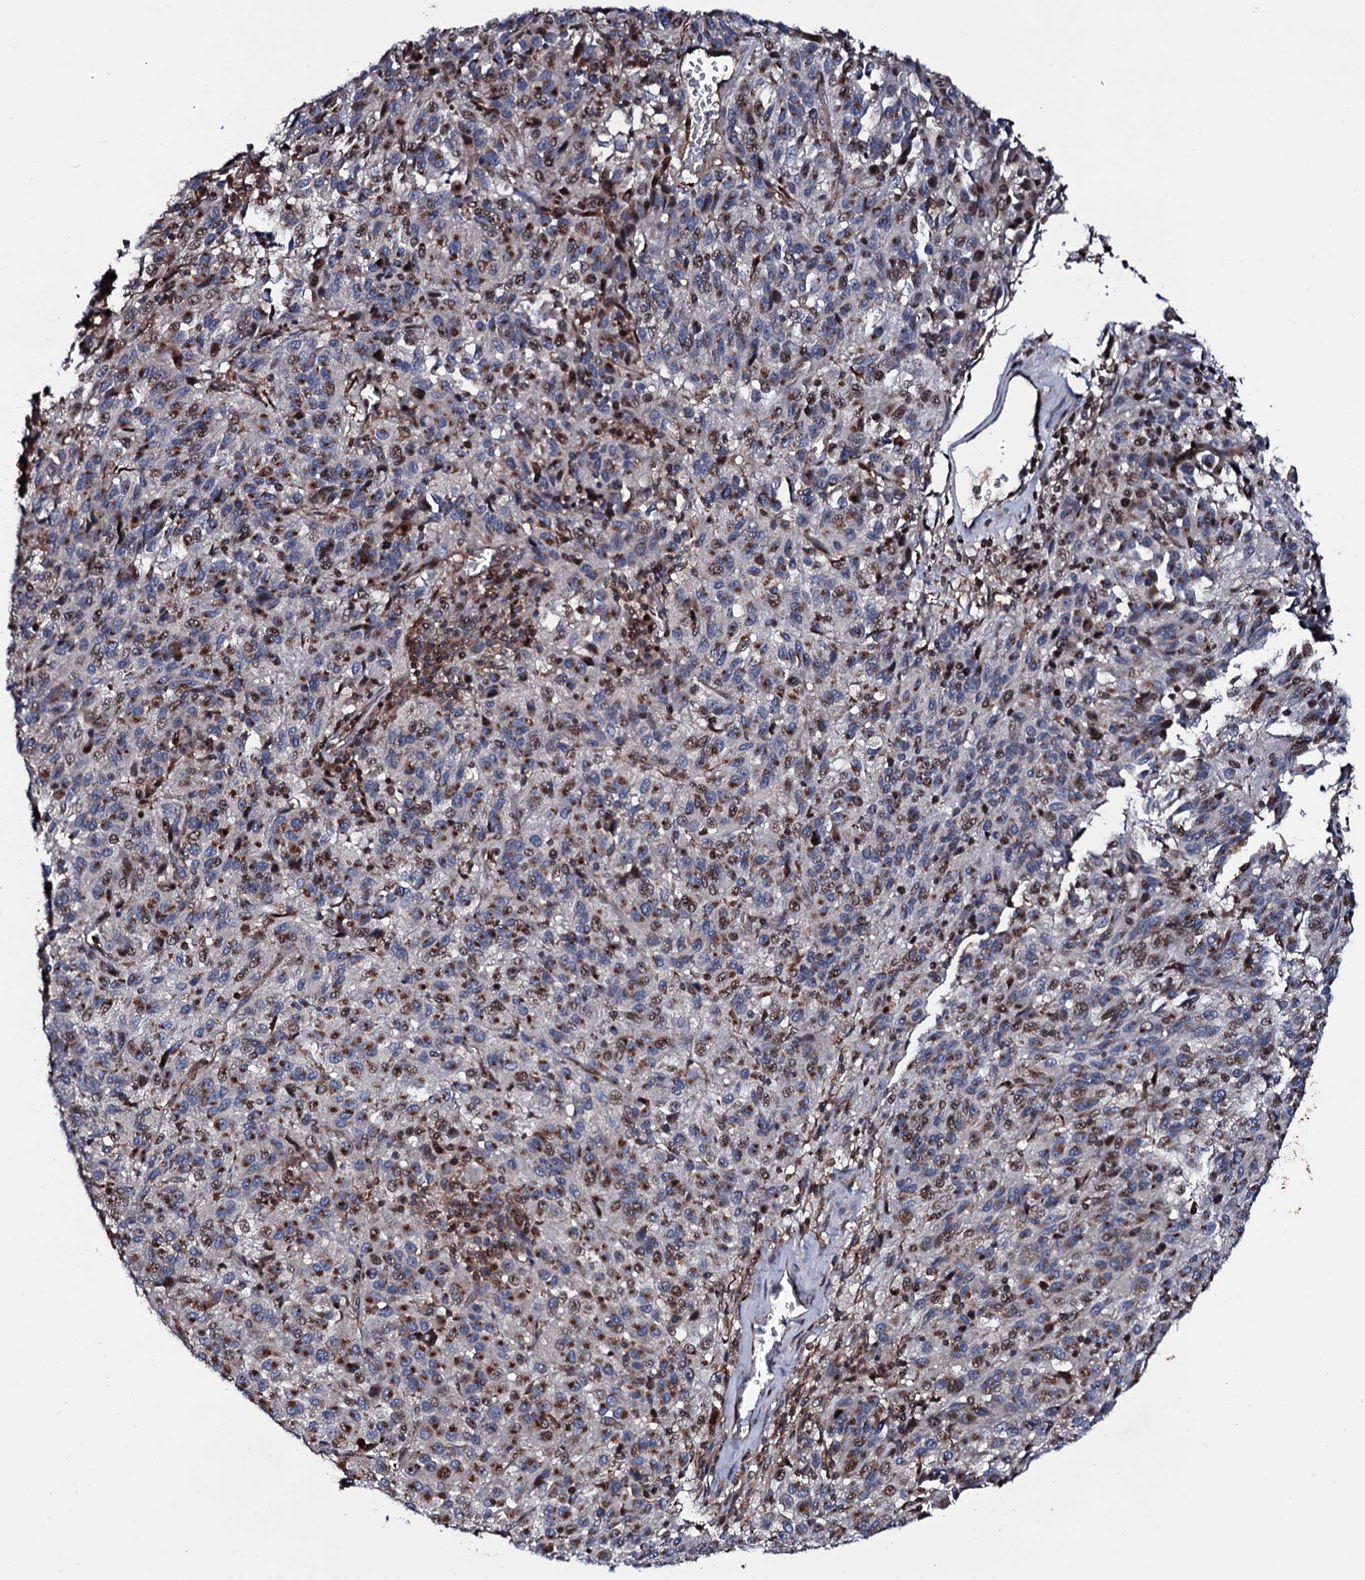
{"staining": {"intensity": "moderate", "quantity": "25%-75%", "location": "cytoplasmic/membranous,nuclear"}, "tissue": "melanoma", "cell_type": "Tumor cells", "image_type": "cancer", "snomed": [{"axis": "morphology", "description": "Malignant melanoma, Metastatic site"}, {"axis": "topography", "description": "Lung"}], "caption": "Malignant melanoma (metastatic site) stained with a protein marker shows moderate staining in tumor cells.", "gene": "PLET1", "patient": {"sex": "male", "age": 64}}